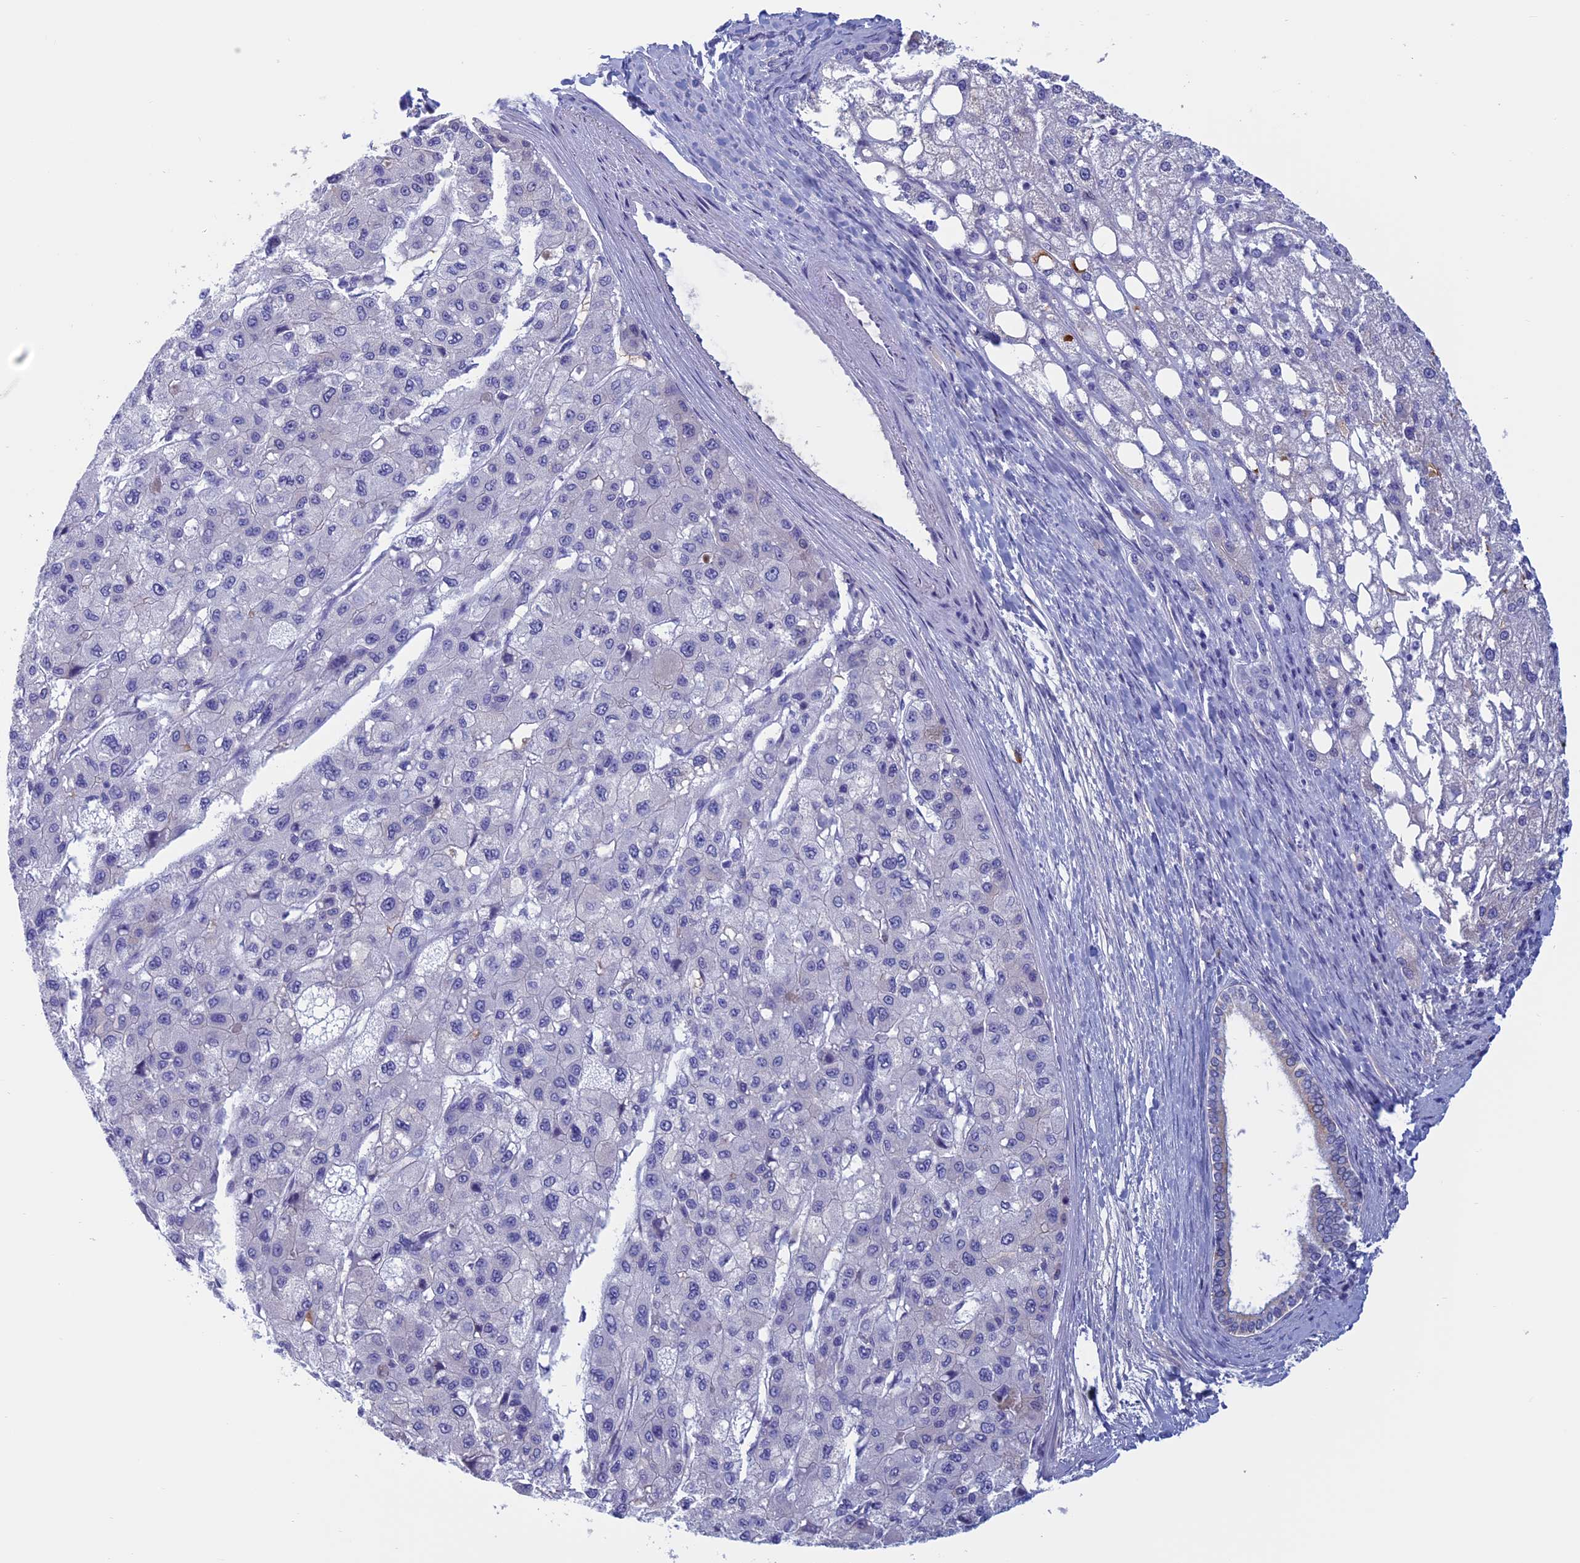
{"staining": {"intensity": "negative", "quantity": "none", "location": "none"}, "tissue": "liver cancer", "cell_type": "Tumor cells", "image_type": "cancer", "snomed": [{"axis": "morphology", "description": "Carcinoma, Hepatocellular, NOS"}, {"axis": "topography", "description": "Liver"}], "caption": "DAB (3,3'-diaminobenzidine) immunohistochemical staining of hepatocellular carcinoma (liver) displays no significant expression in tumor cells.", "gene": "ANGPTL2", "patient": {"sex": "male", "age": 80}}